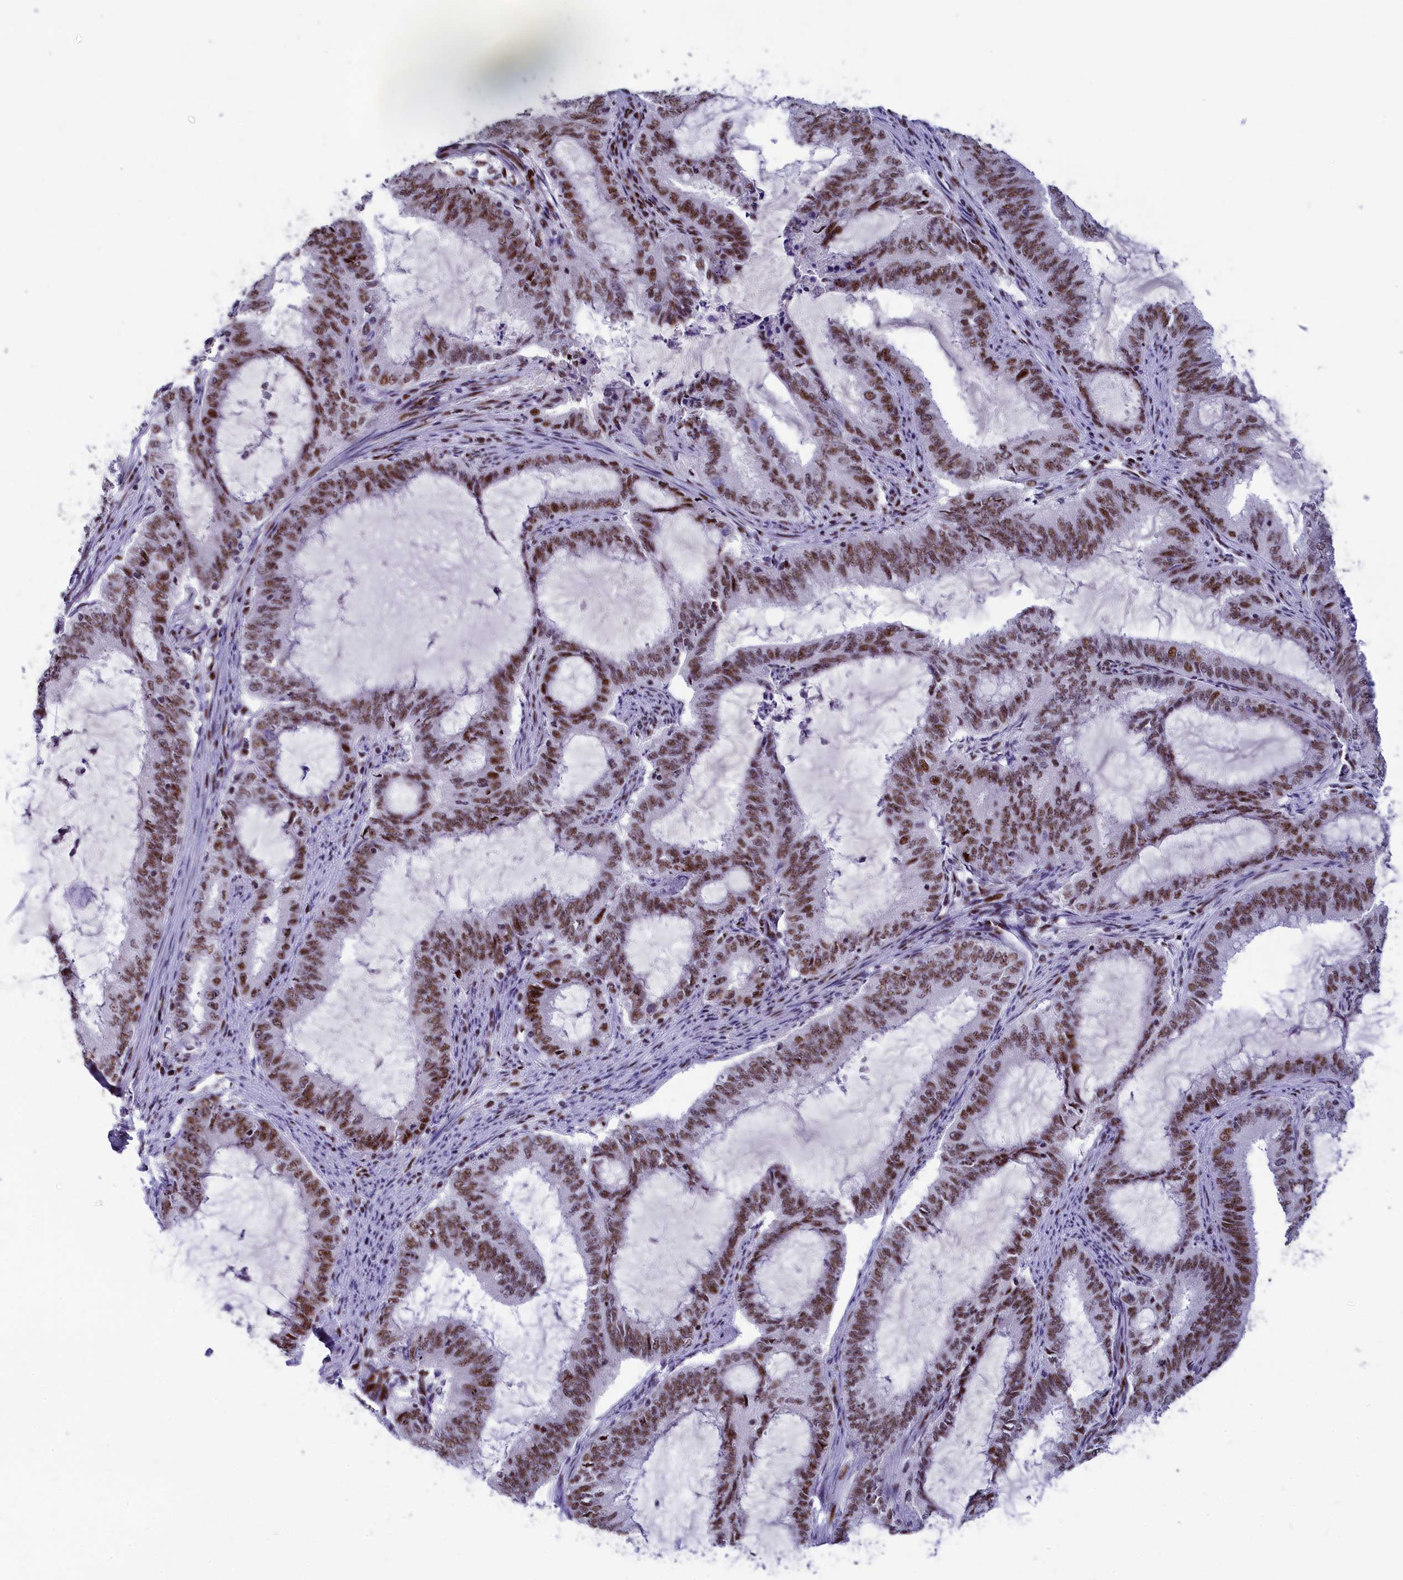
{"staining": {"intensity": "moderate", "quantity": ">75%", "location": "nuclear"}, "tissue": "endometrial cancer", "cell_type": "Tumor cells", "image_type": "cancer", "snomed": [{"axis": "morphology", "description": "Adenocarcinoma, NOS"}, {"axis": "topography", "description": "Endometrium"}], "caption": "Brown immunohistochemical staining in endometrial cancer exhibits moderate nuclear expression in about >75% of tumor cells. The protein is stained brown, and the nuclei are stained in blue (DAB (3,3'-diaminobenzidine) IHC with brightfield microscopy, high magnification).", "gene": "NSA2", "patient": {"sex": "female", "age": 51}}